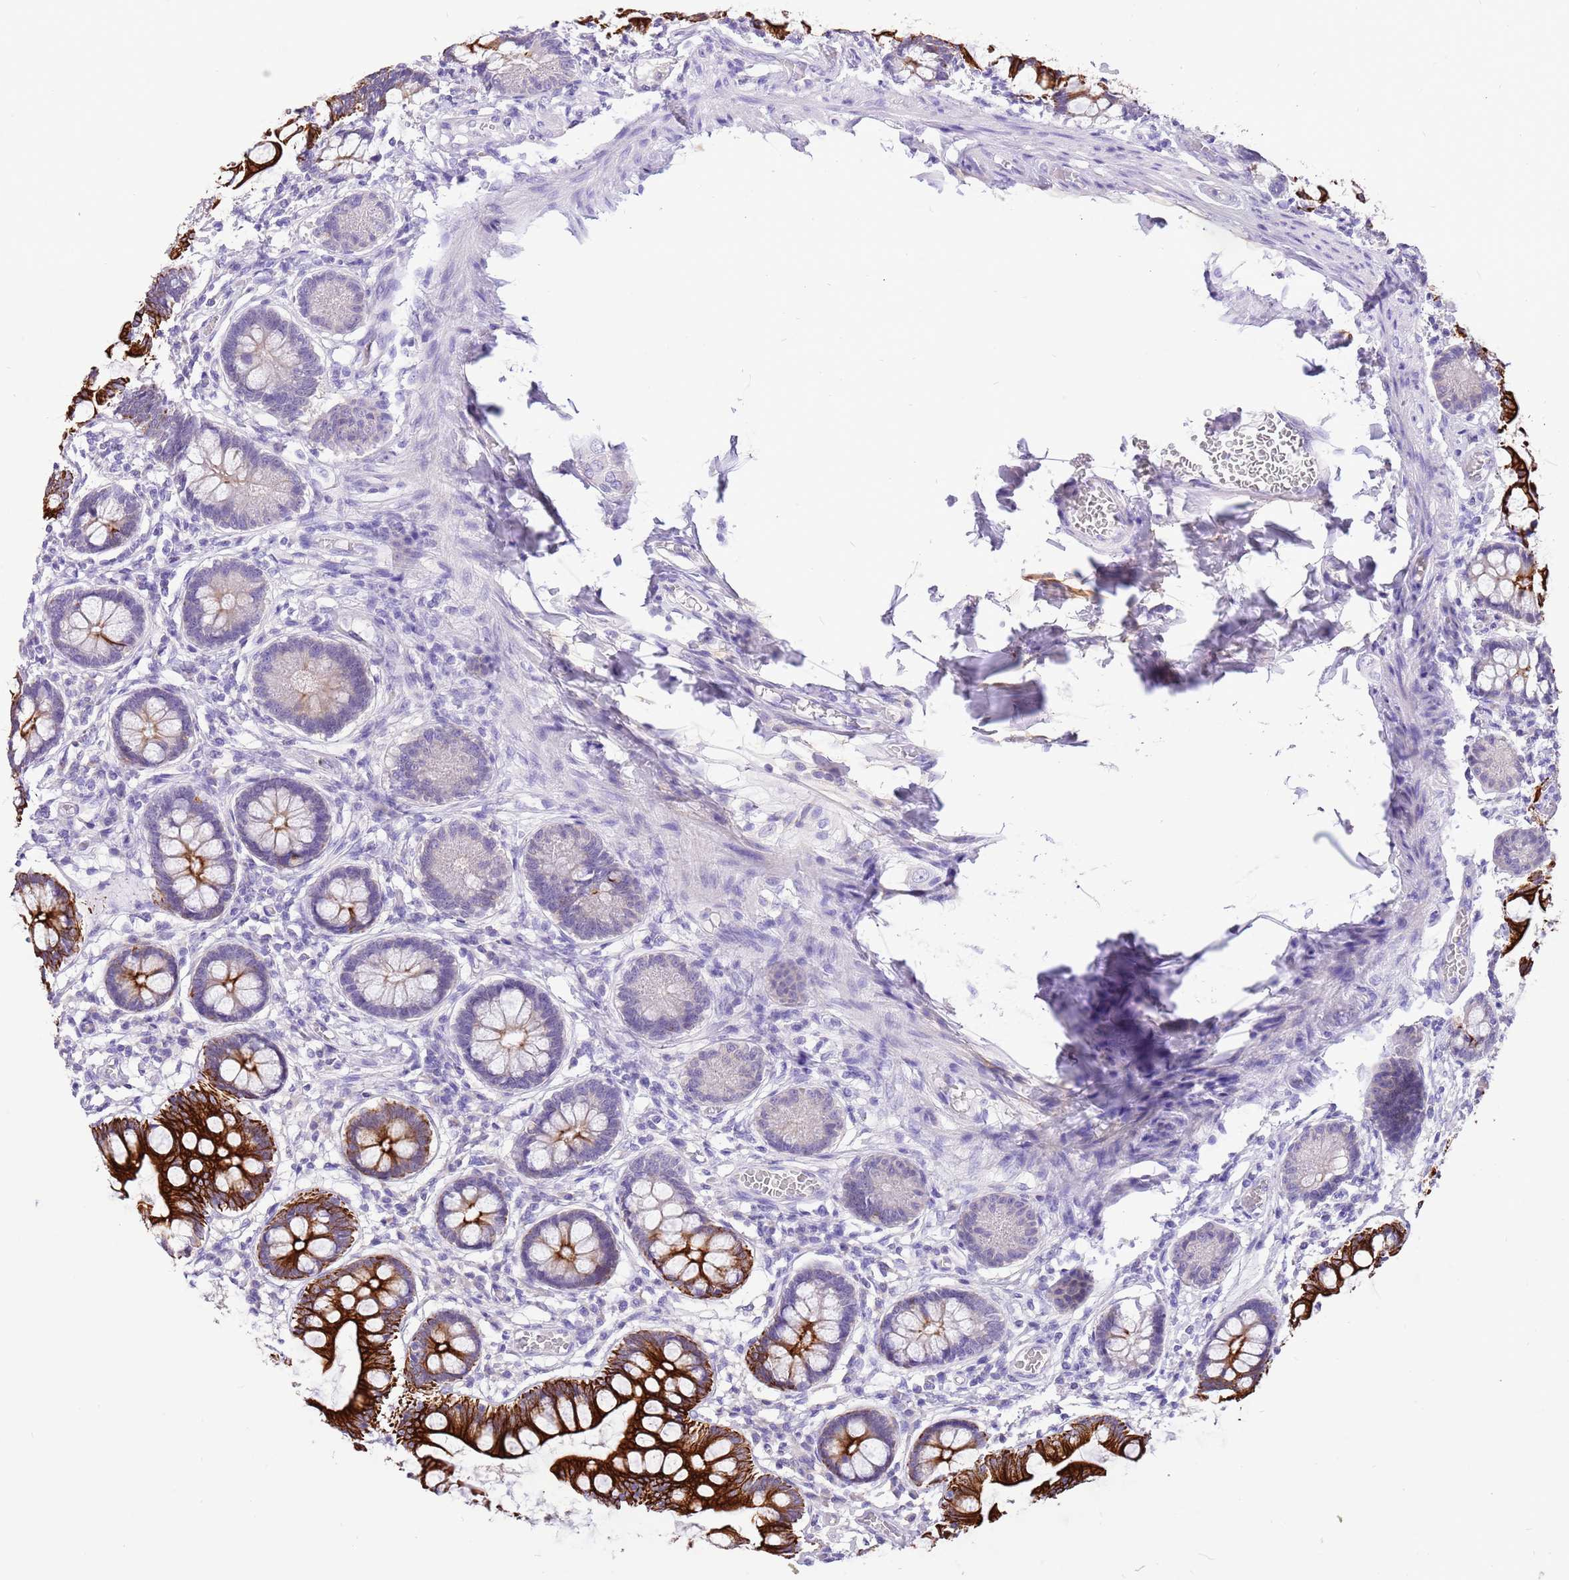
{"staining": {"intensity": "strong", "quantity": ">75%", "location": "cytoplasmic/membranous"}, "tissue": "small intestine", "cell_type": "Glandular cells", "image_type": "normal", "snomed": [{"axis": "morphology", "description": "Normal tissue, NOS"}, {"axis": "topography", "description": "Small intestine"}], "caption": "Protein expression analysis of benign small intestine displays strong cytoplasmic/membranous expression in about >75% of glandular cells.", "gene": "R3HDM4", "patient": {"sex": "male", "age": 52}}